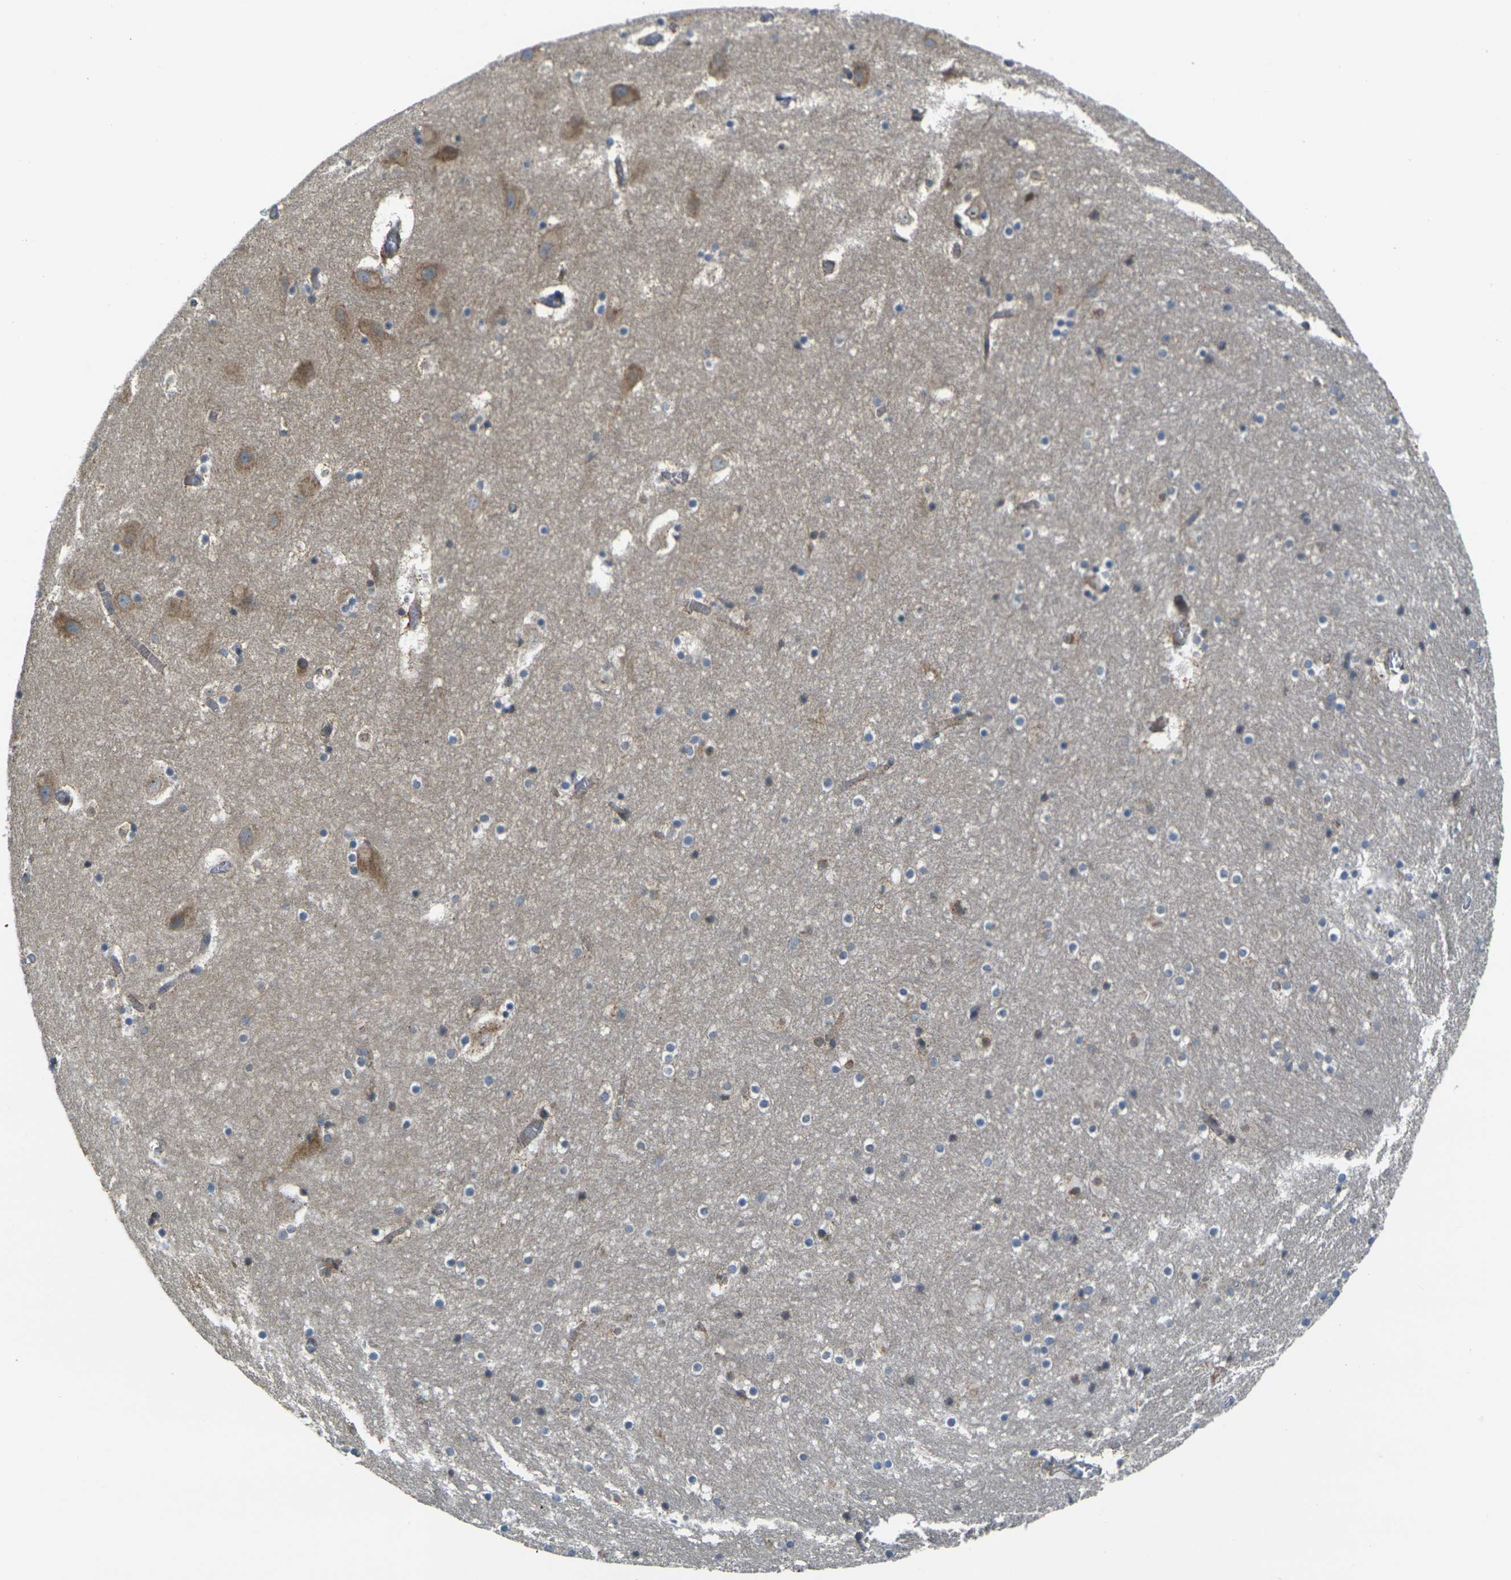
{"staining": {"intensity": "moderate", "quantity": "<25%", "location": "cytoplasmic/membranous"}, "tissue": "hippocampus", "cell_type": "Glial cells", "image_type": "normal", "snomed": [{"axis": "morphology", "description": "Normal tissue, NOS"}, {"axis": "topography", "description": "Hippocampus"}], "caption": "Glial cells exhibit low levels of moderate cytoplasmic/membranous positivity in approximately <25% of cells in normal hippocampus. Nuclei are stained in blue.", "gene": "FZD1", "patient": {"sex": "male", "age": 45}}